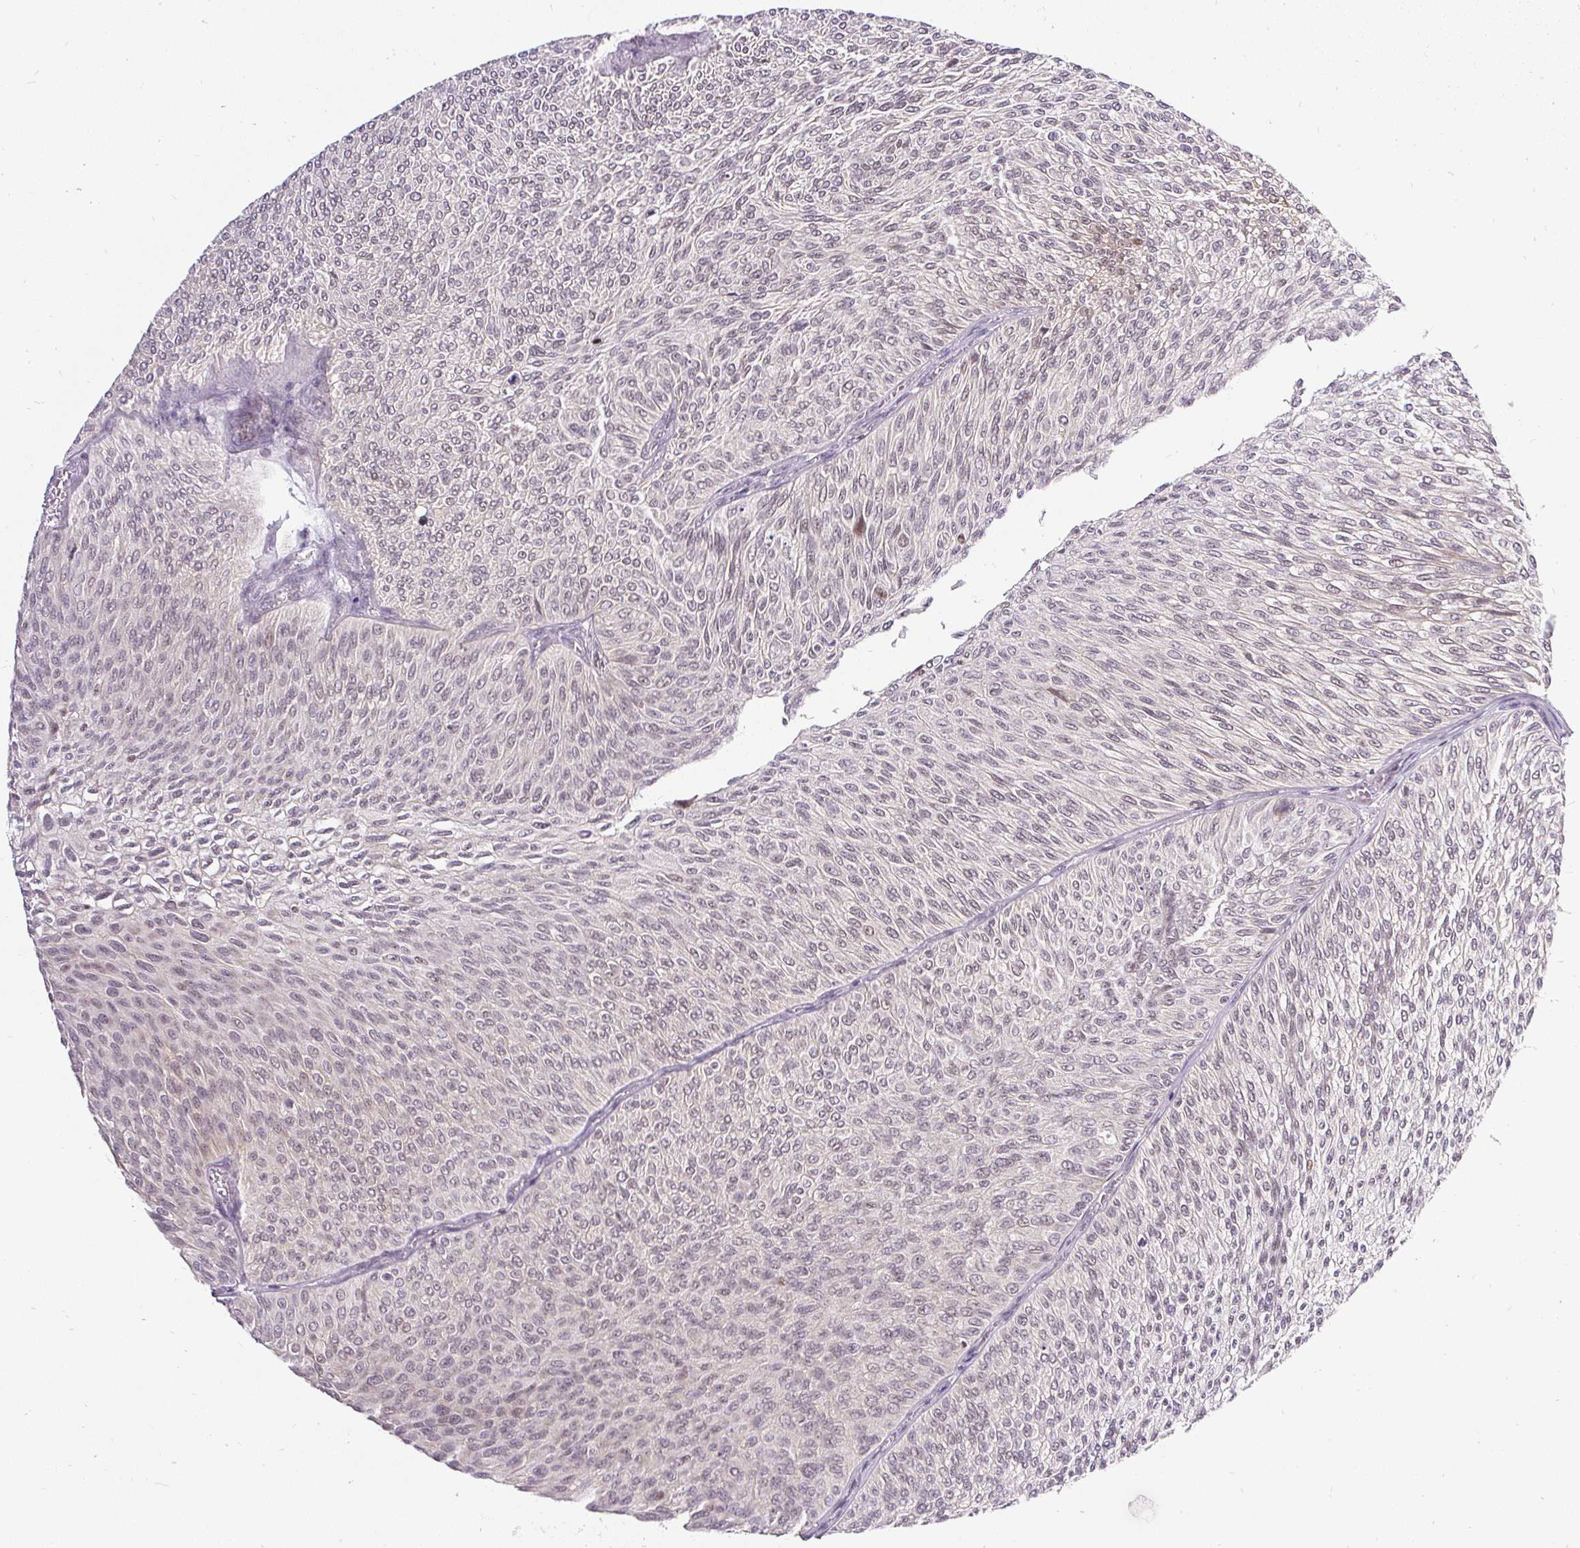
{"staining": {"intensity": "weak", "quantity": "25%-75%", "location": "nuclear"}, "tissue": "urothelial cancer", "cell_type": "Tumor cells", "image_type": "cancer", "snomed": [{"axis": "morphology", "description": "Urothelial carcinoma, Low grade"}, {"axis": "topography", "description": "Urinary bladder"}], "caption": "Immunohistochemistry micrograph of urothelial cancer stained for a protein (brown), which demonstrates low levels of weak nuclear expression in about 25%-75% of tumor cells.", "gene": "FAM117B", "patient": {"sex": "male", "age": 91}}